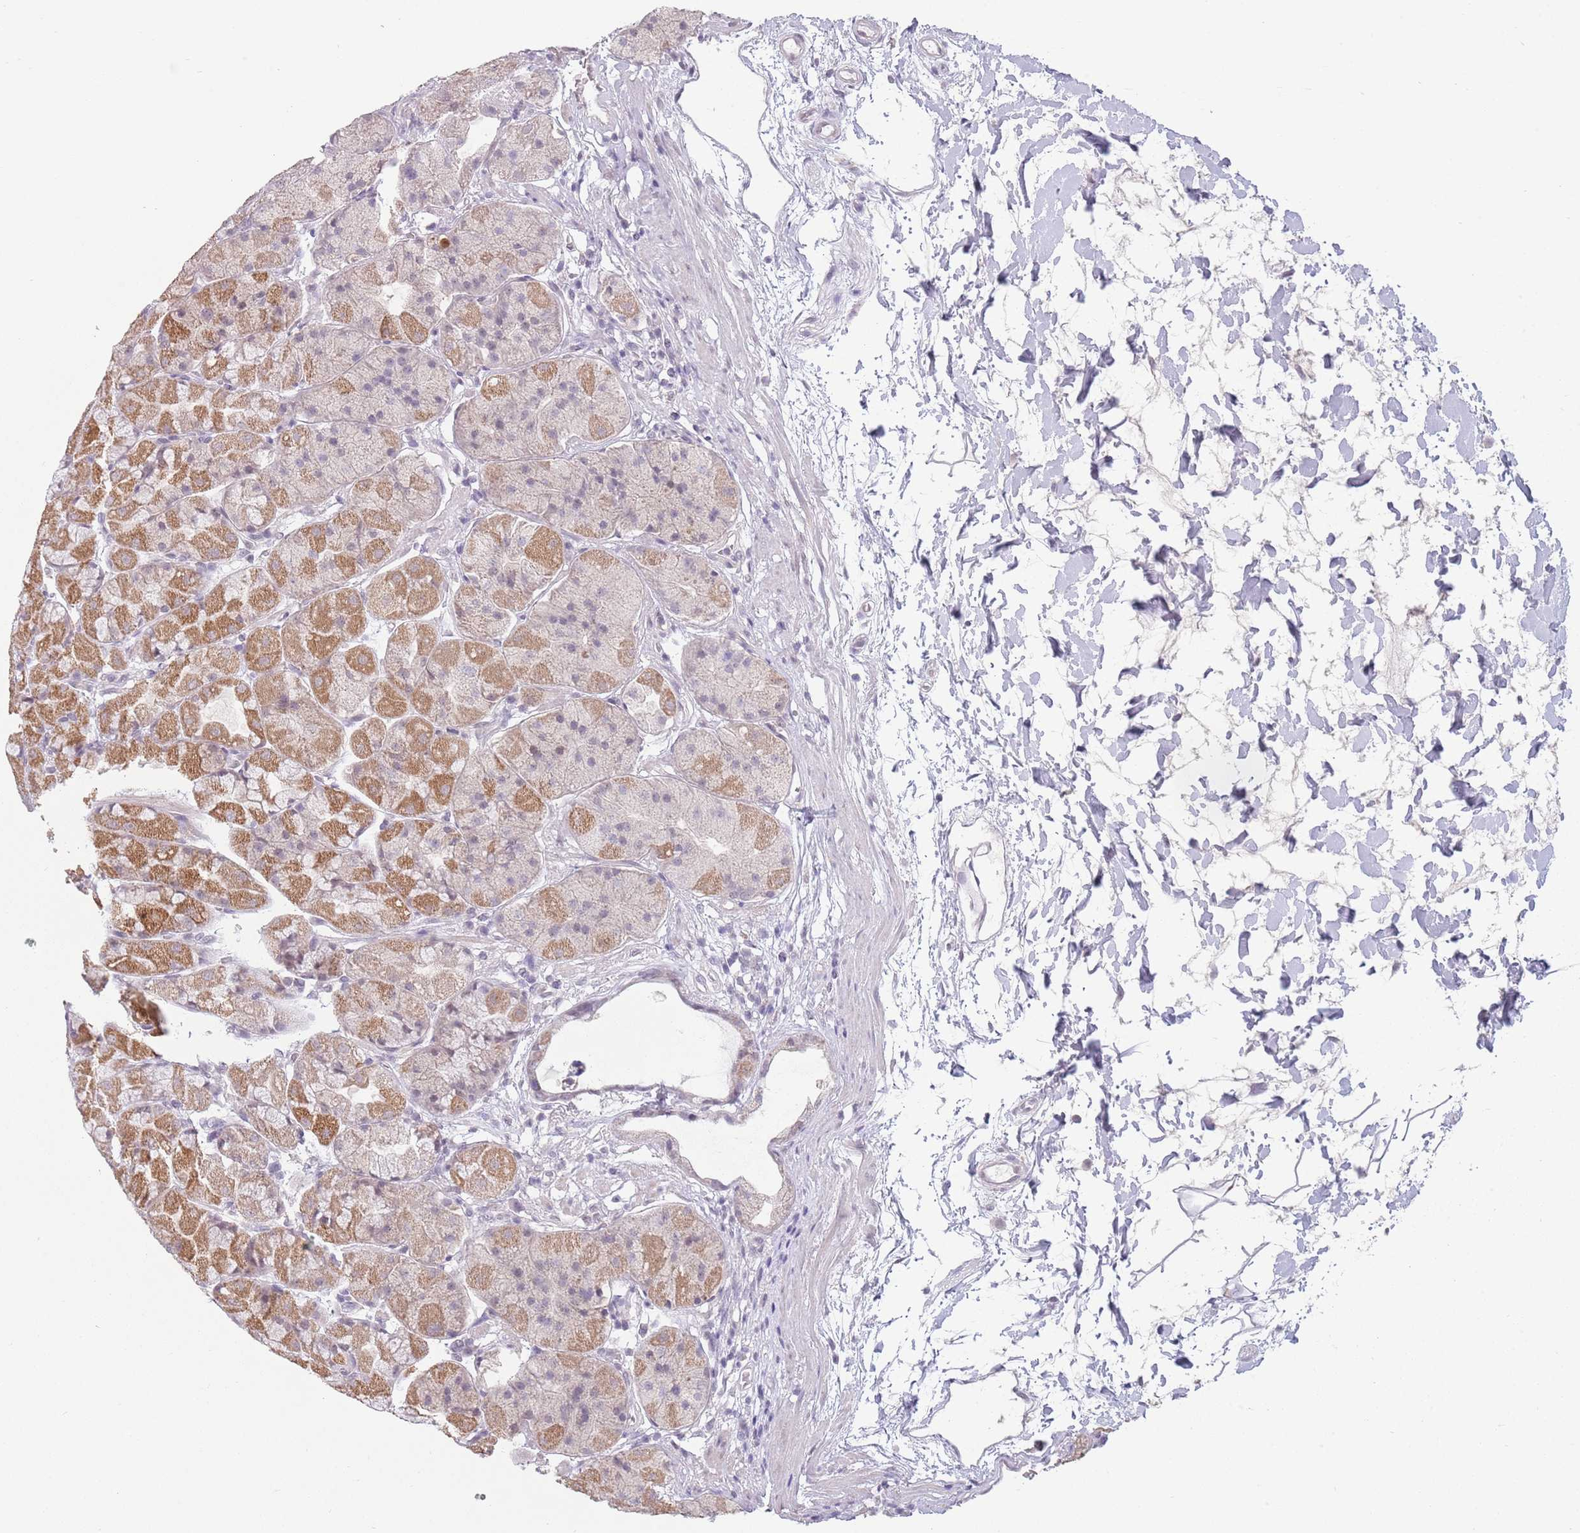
{"staining": {"intensity": "moderate", "quantity": ">75%", "location": "cytoplasmic/membranous,nuclear"}, "tissue": "stomach", "cell_type": "Glandular cells", "image_type": "normal", "snomed": [{"axis": "morphology", "description": "Normal tissue, NOS"}, {"axis": "topography", "description": "Stomach"}], "caption": "Glandular cells display medium levels of moderate cytoplasmic/membranous,nuclear expression in approximately >75% of cells in normal human stomach. The protein of interest is stained brown, and the nuclei are stained in blue (DAB (3,3'-diaminobenzidine) IHC with brightfield microscopy, high magnification).", "gene": "ZNF574", "patient": {"sex": "male", "age": 57}}